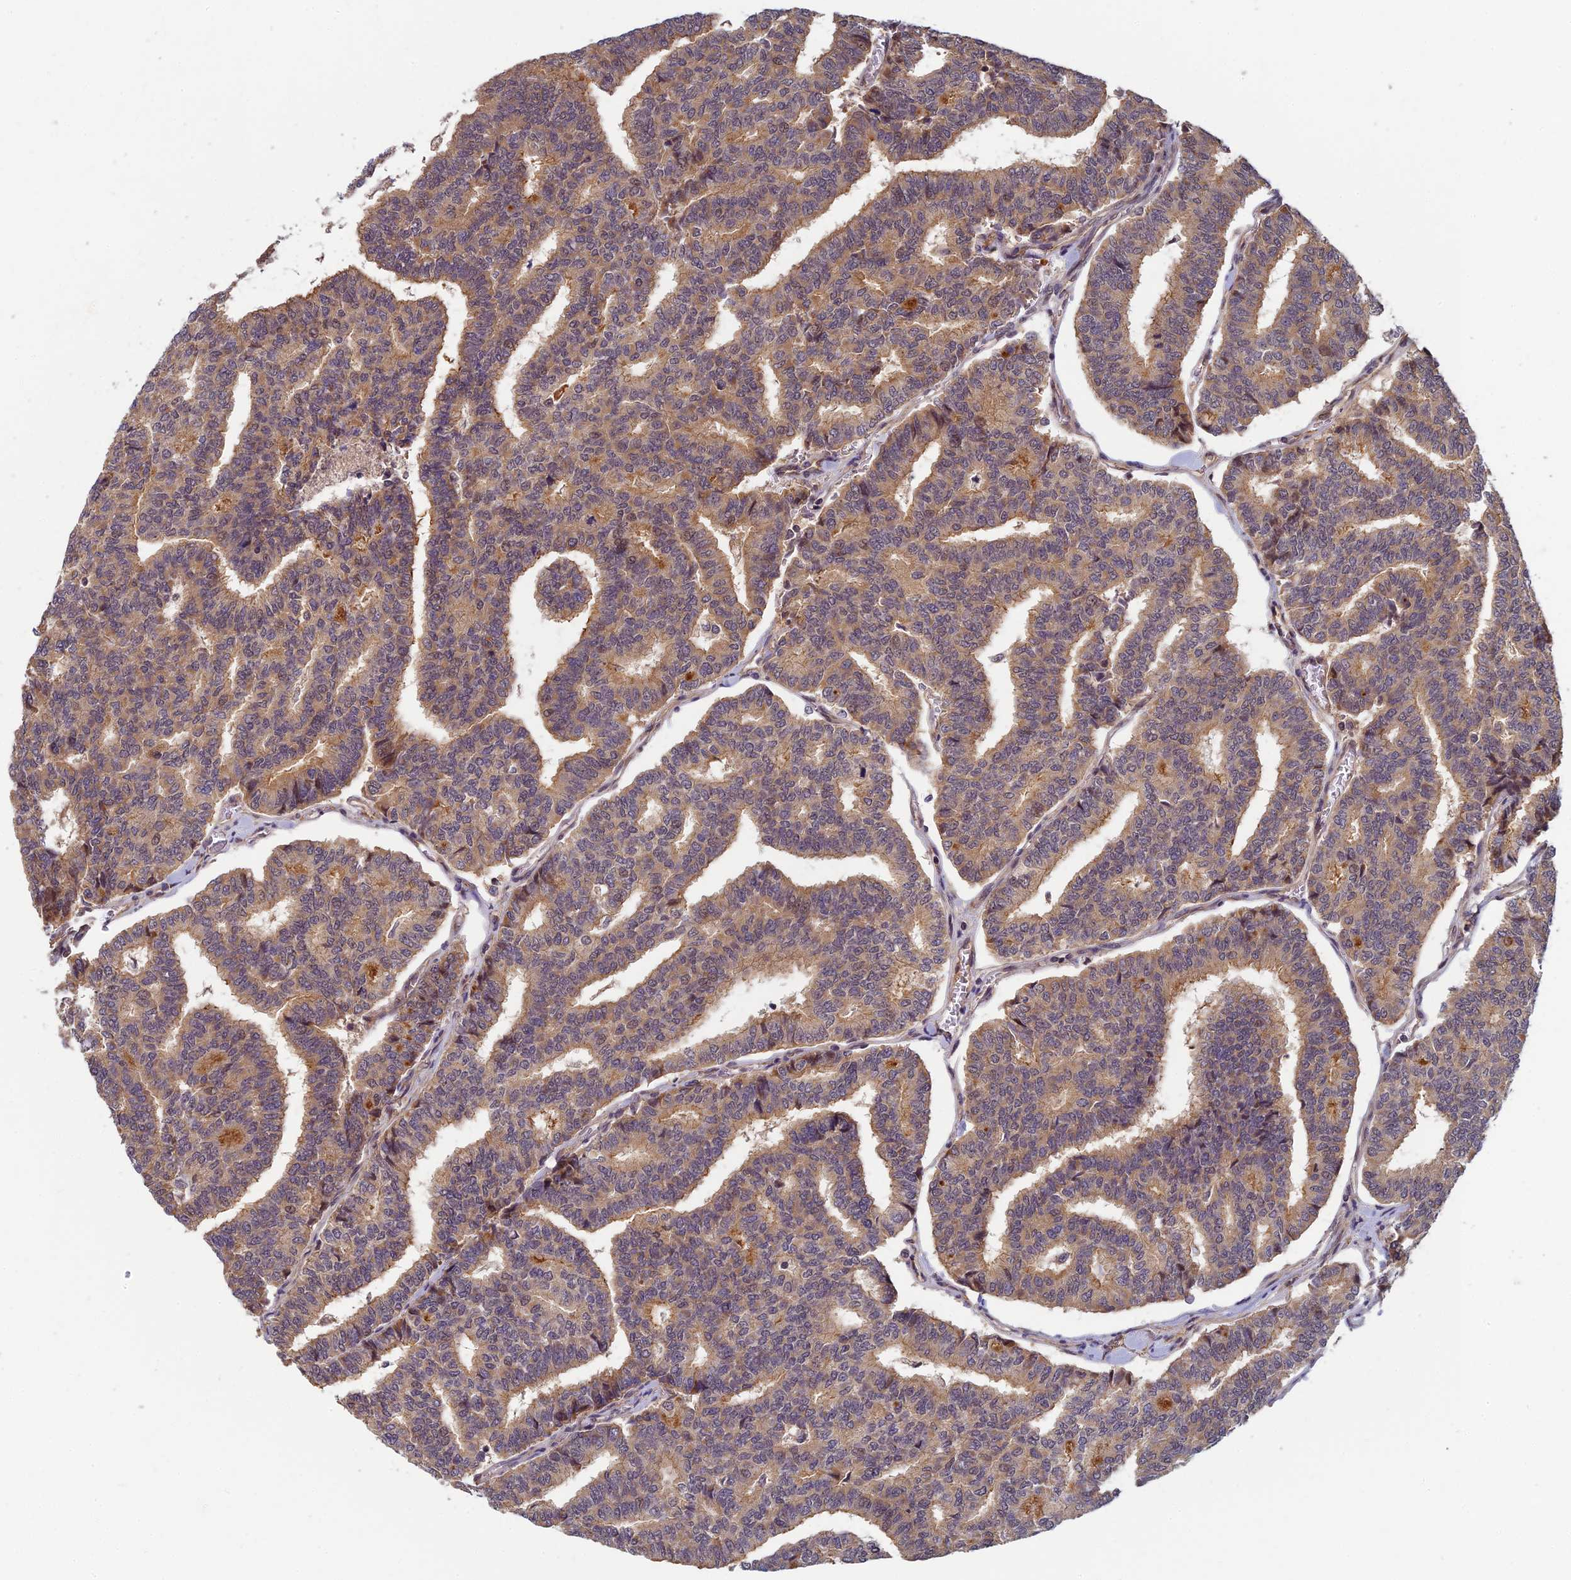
{"staining": {"intensity": "moderate", "quantity": ">75%", "location": "cytoplasmic/membranous"}, "tissue": "thyroid cancer", "cell_type": "Tumor cells", "image_type": "cancer", "snomed": [{"axis": "morphology", "description": "Papillary adenocarcinoma, NOS"}, {"axis": "topography", "description": "Thyroid gland"}], "caption": "The image demonstrates a brown stain indicating the presence of a protein in the cytoplasmic/membranous of tumor cells in thyroid papillary adenocarcinoma. (Stains: DAB (3,3'-diaminobenzidine) in brown, nuclei in blue, Microscopy: brightfield microscopy at high magnification).", "gene": "PIKFYVE", "patient": {"sex": "female", "age": 35}}